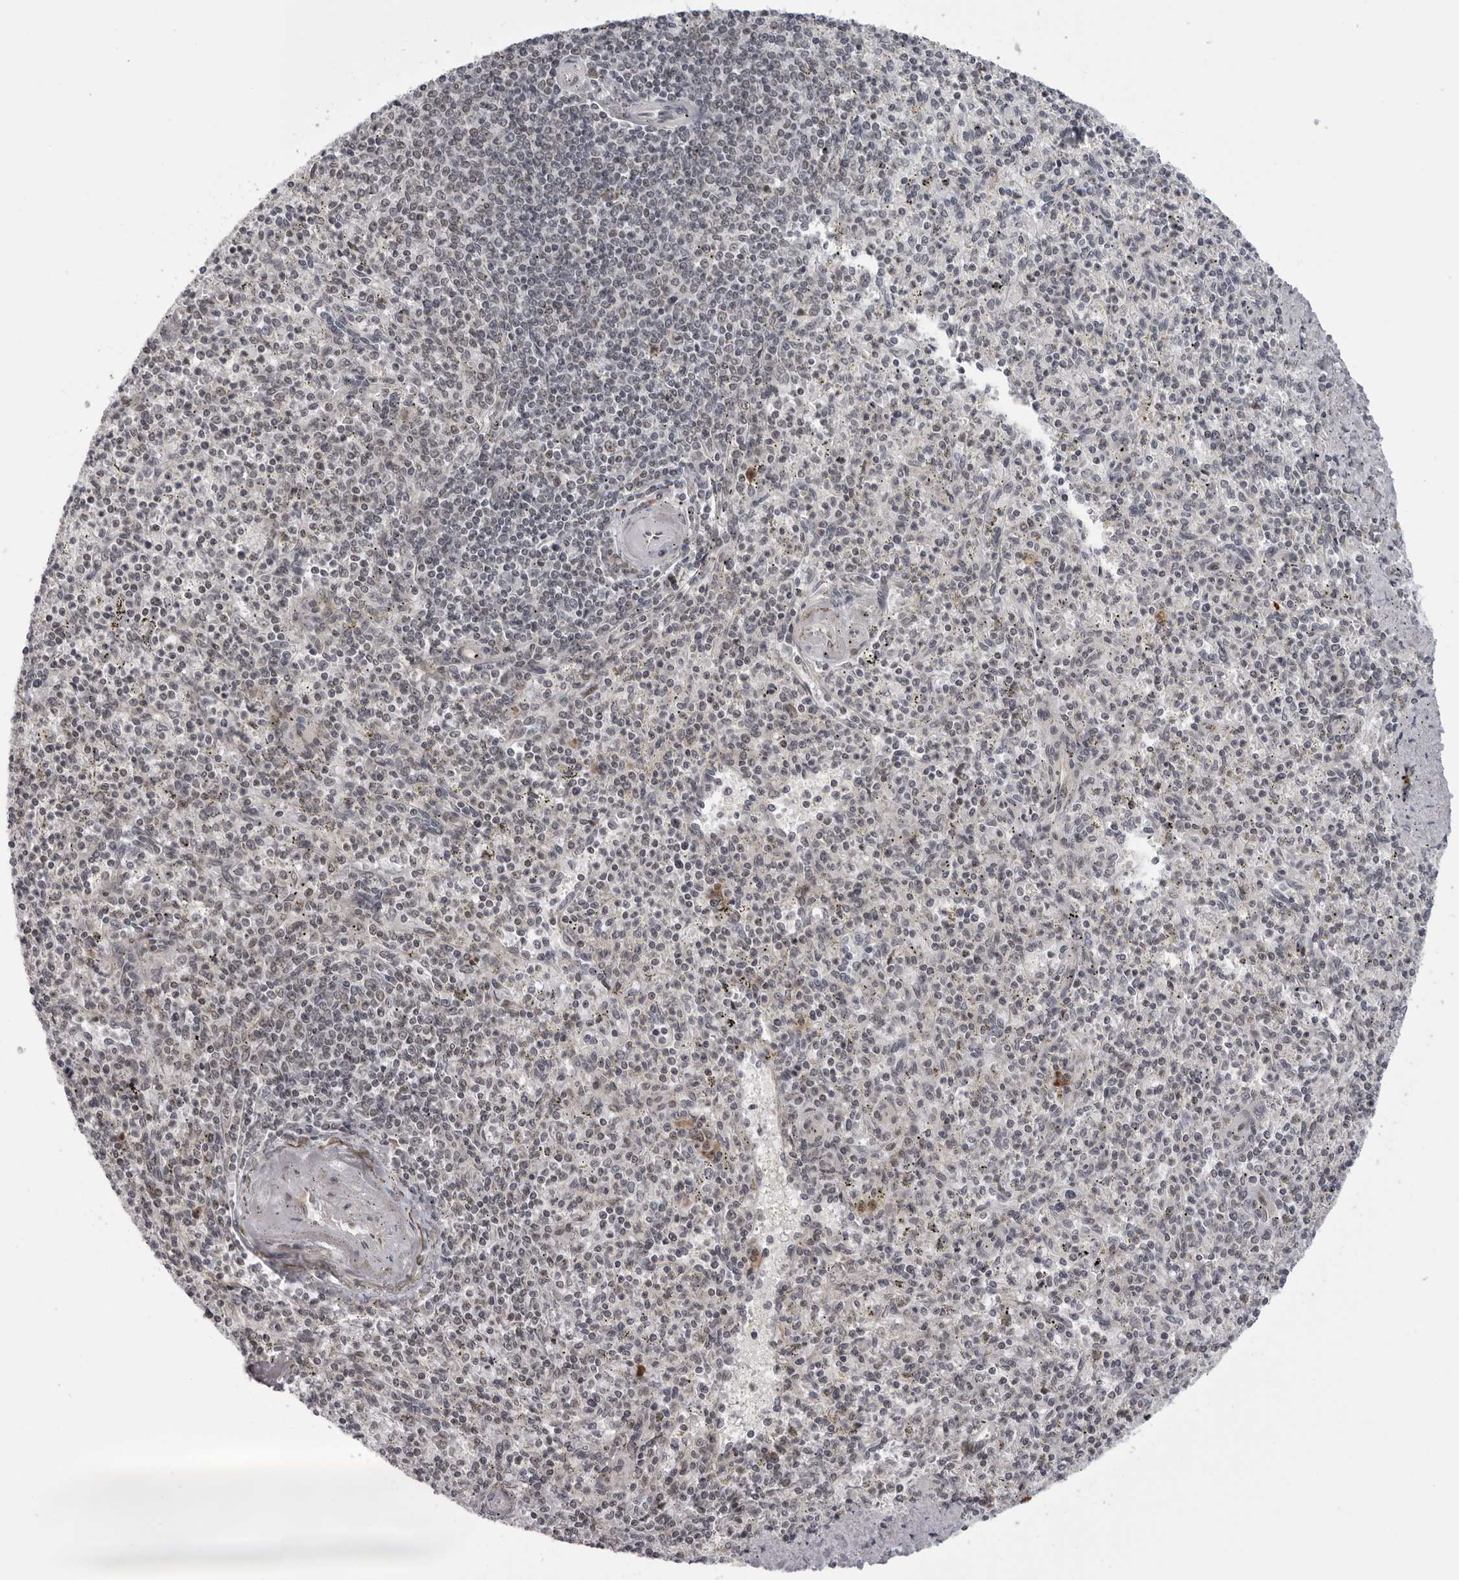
{"staining": {"intensity": "negative", "quantity": "none", "location": "none"}, "tissue": "spleen", "cell_type": "Cells in red pulp", "image_type": "normal", "snomed": [{"axis": "morphology", "description": "Normal tissue, NOS"}, {"axis": "topography", "description": "Spleen"}], "caption": "Immunohistochemistry (IHC) histopathology image of unremarkable human spleen stained for a protein (brown), which shows no staining in cells in red pulp. (Brightfield microscopy of DAB IHC at high magnification).", "gene": "GCSAML", "patient": {"sex": "male", "age": 72}}